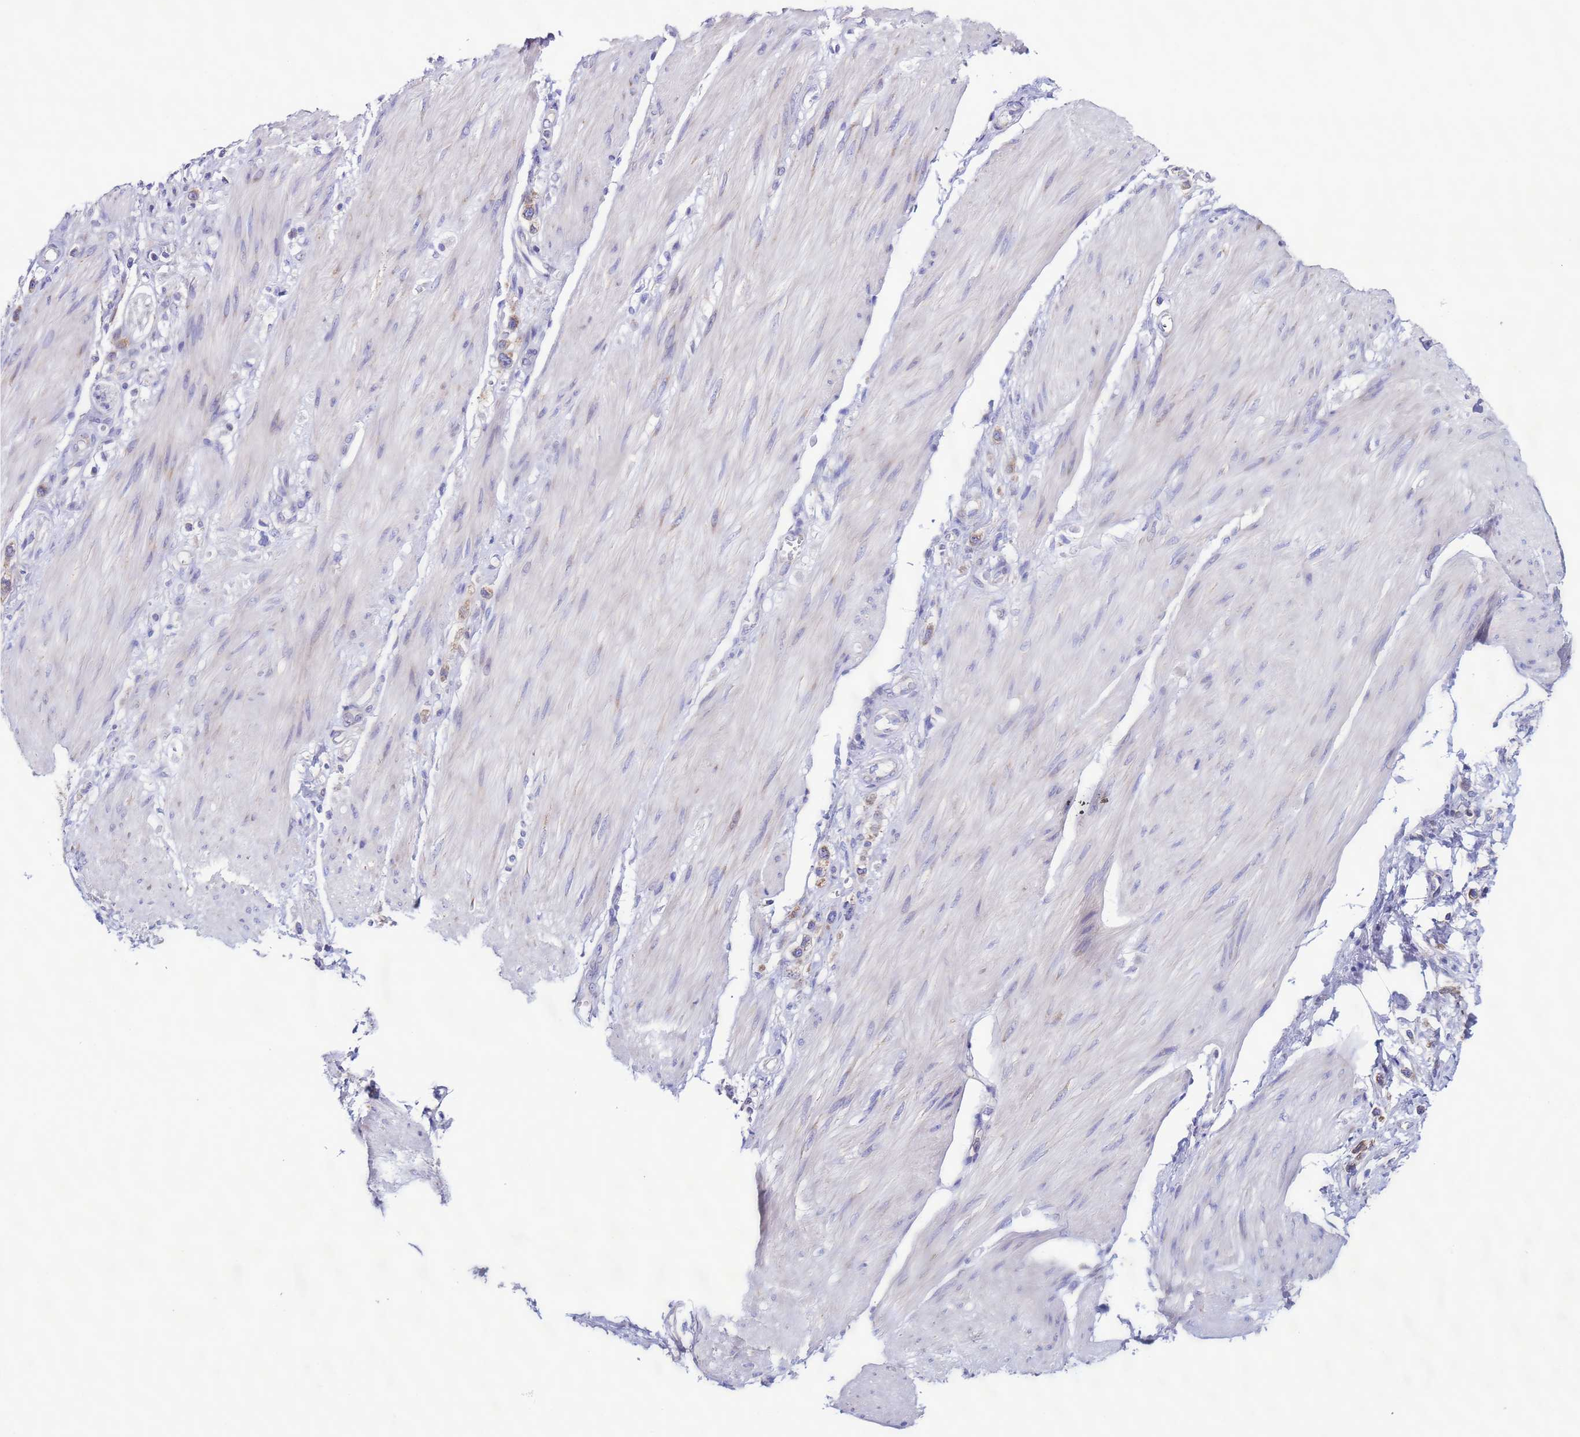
{"staining": {"intensity": "moderate", "quantity": "25%-75%", "location": "cytoplasmic/membranous"}, "tissue": "stomach cancer", "cell_type": "Tumor cells", "image_type": "cancer", "snomed": [{"axis": "morphology", "description": "Adenocarcinoma, NOS"}, {"axis": "topography", "description": "Stomach"}], "caption": "The immunohistochemical stain highlights moderate cytoplasmic/membranous staining in tumor cells of stomach cancer (adenocarcinoma) tissue.", "gene": "AHI1", "patient": {"sex": "female", "age": 65}}